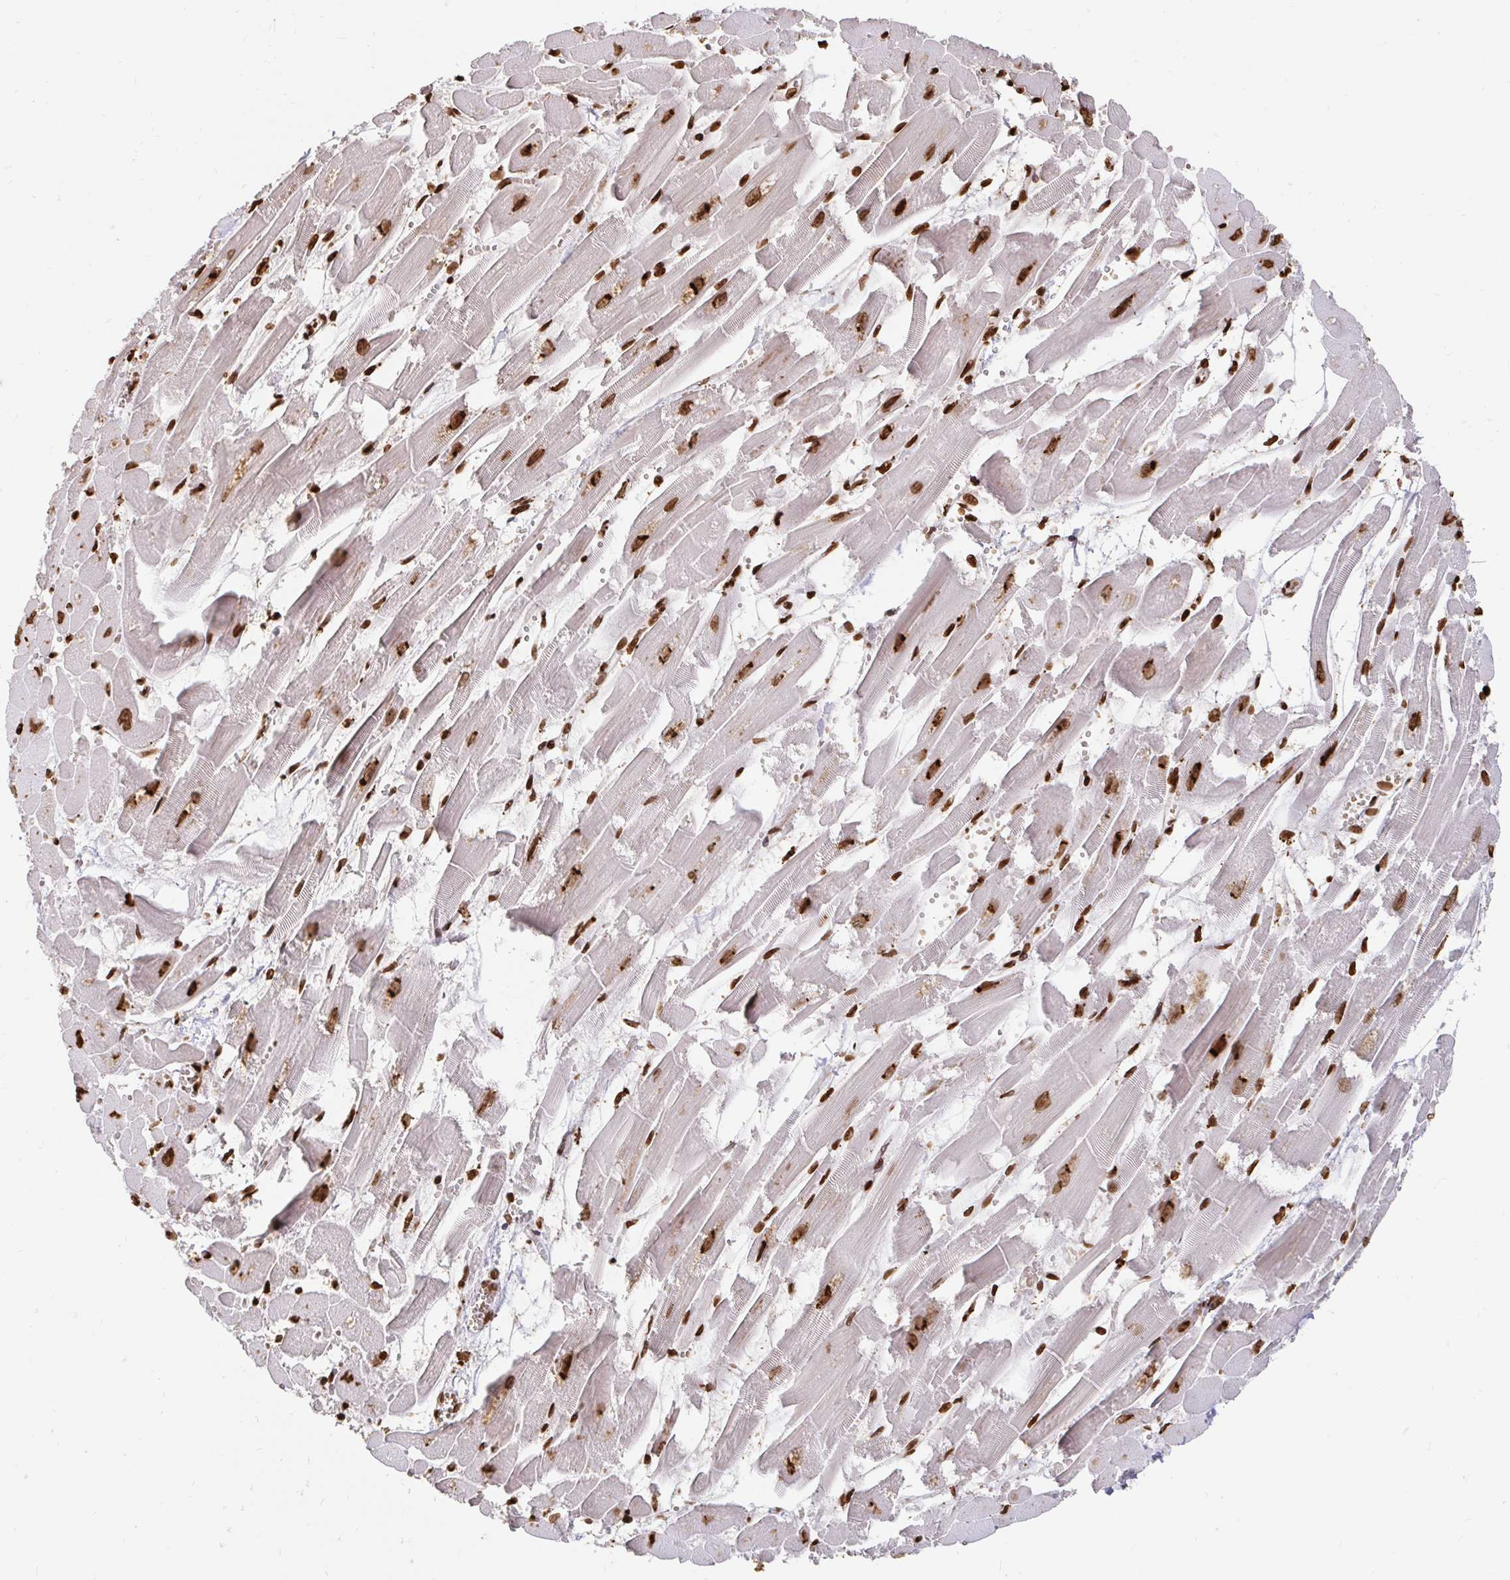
{"staining": {"intensity": "strong", "quantity": ">75%", "location": "nuclear"}, "tissue": "heart muscle", "cell_type": "Cardiomyocytes", "image_type": "normal", "snomed": [{"axis": "morphology", "description": "Normal tissue, NOS"}, {"axis": "topography", "description": "Heart"}], "caption": "The histopathology image displays immunohistochemical staining of unremarkable heart muscle. There is strong nuclear positivity is appreciated in about >75% of cardiomyocytes.", "gene": "H2BC5", "patient": {"sex": "female", "age": 52}}